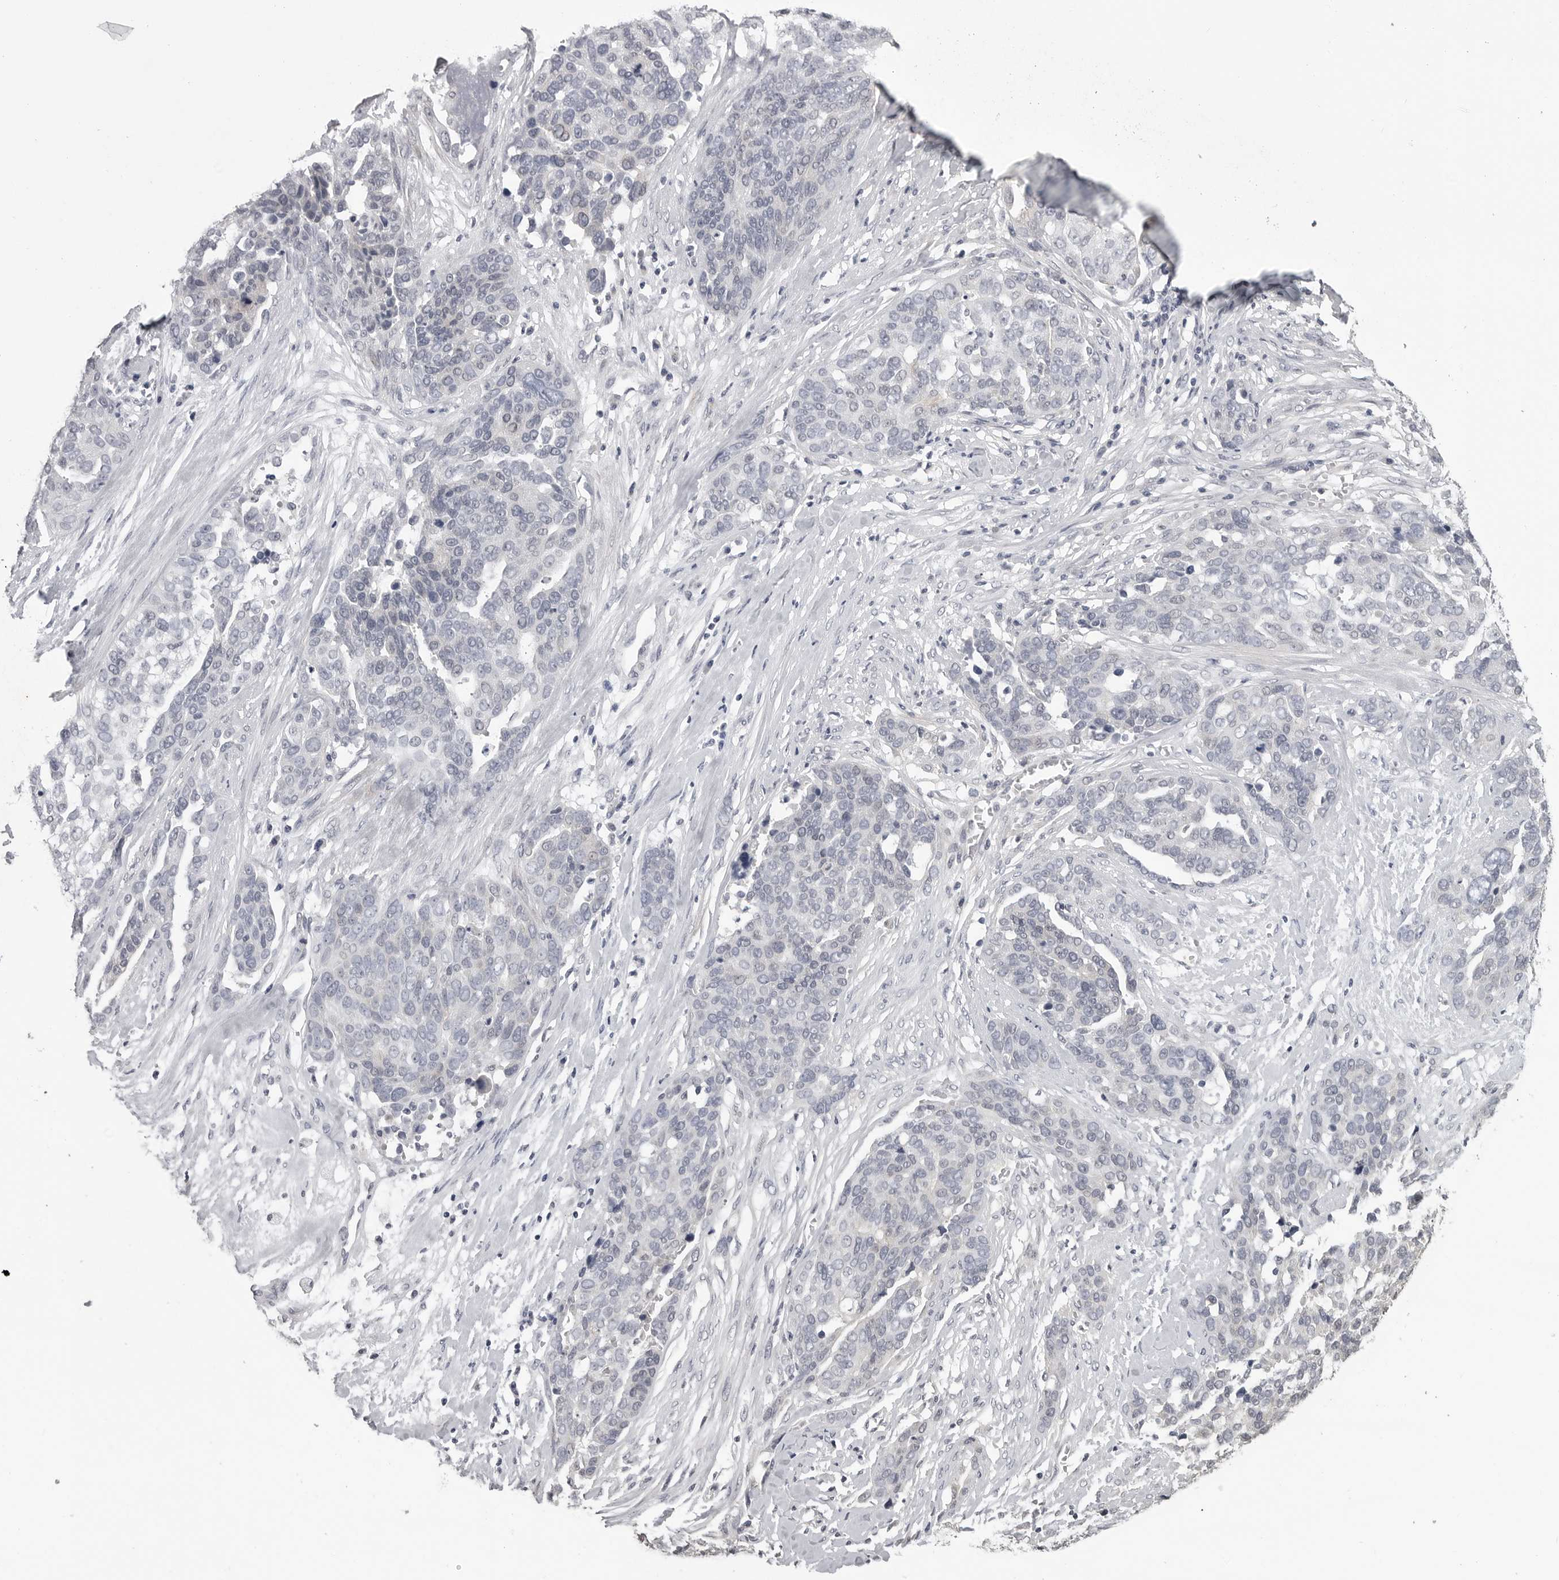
{"staining": {"intensity": "negative", "quantity": "none", "location": "none"}, "tissue": "ovarian cancer", "cell_type": "Tumor cells", "image_type": "cancer", "snomed": [{"axis": "morphology", "description": "Cystadenocarcinoma, serous, NOS"}, {"axis": "topography", "description": "Ovary"}], "caption": "Immunohistochemistry (IHC) of ovarian serous cystadenocarcinoma demonstrates no expression in tumor cells. (DAB immunohistochemistry (IHC), high magnification).", "gene": "GPN2", "patient": {"sex": "female", "age": 44}}